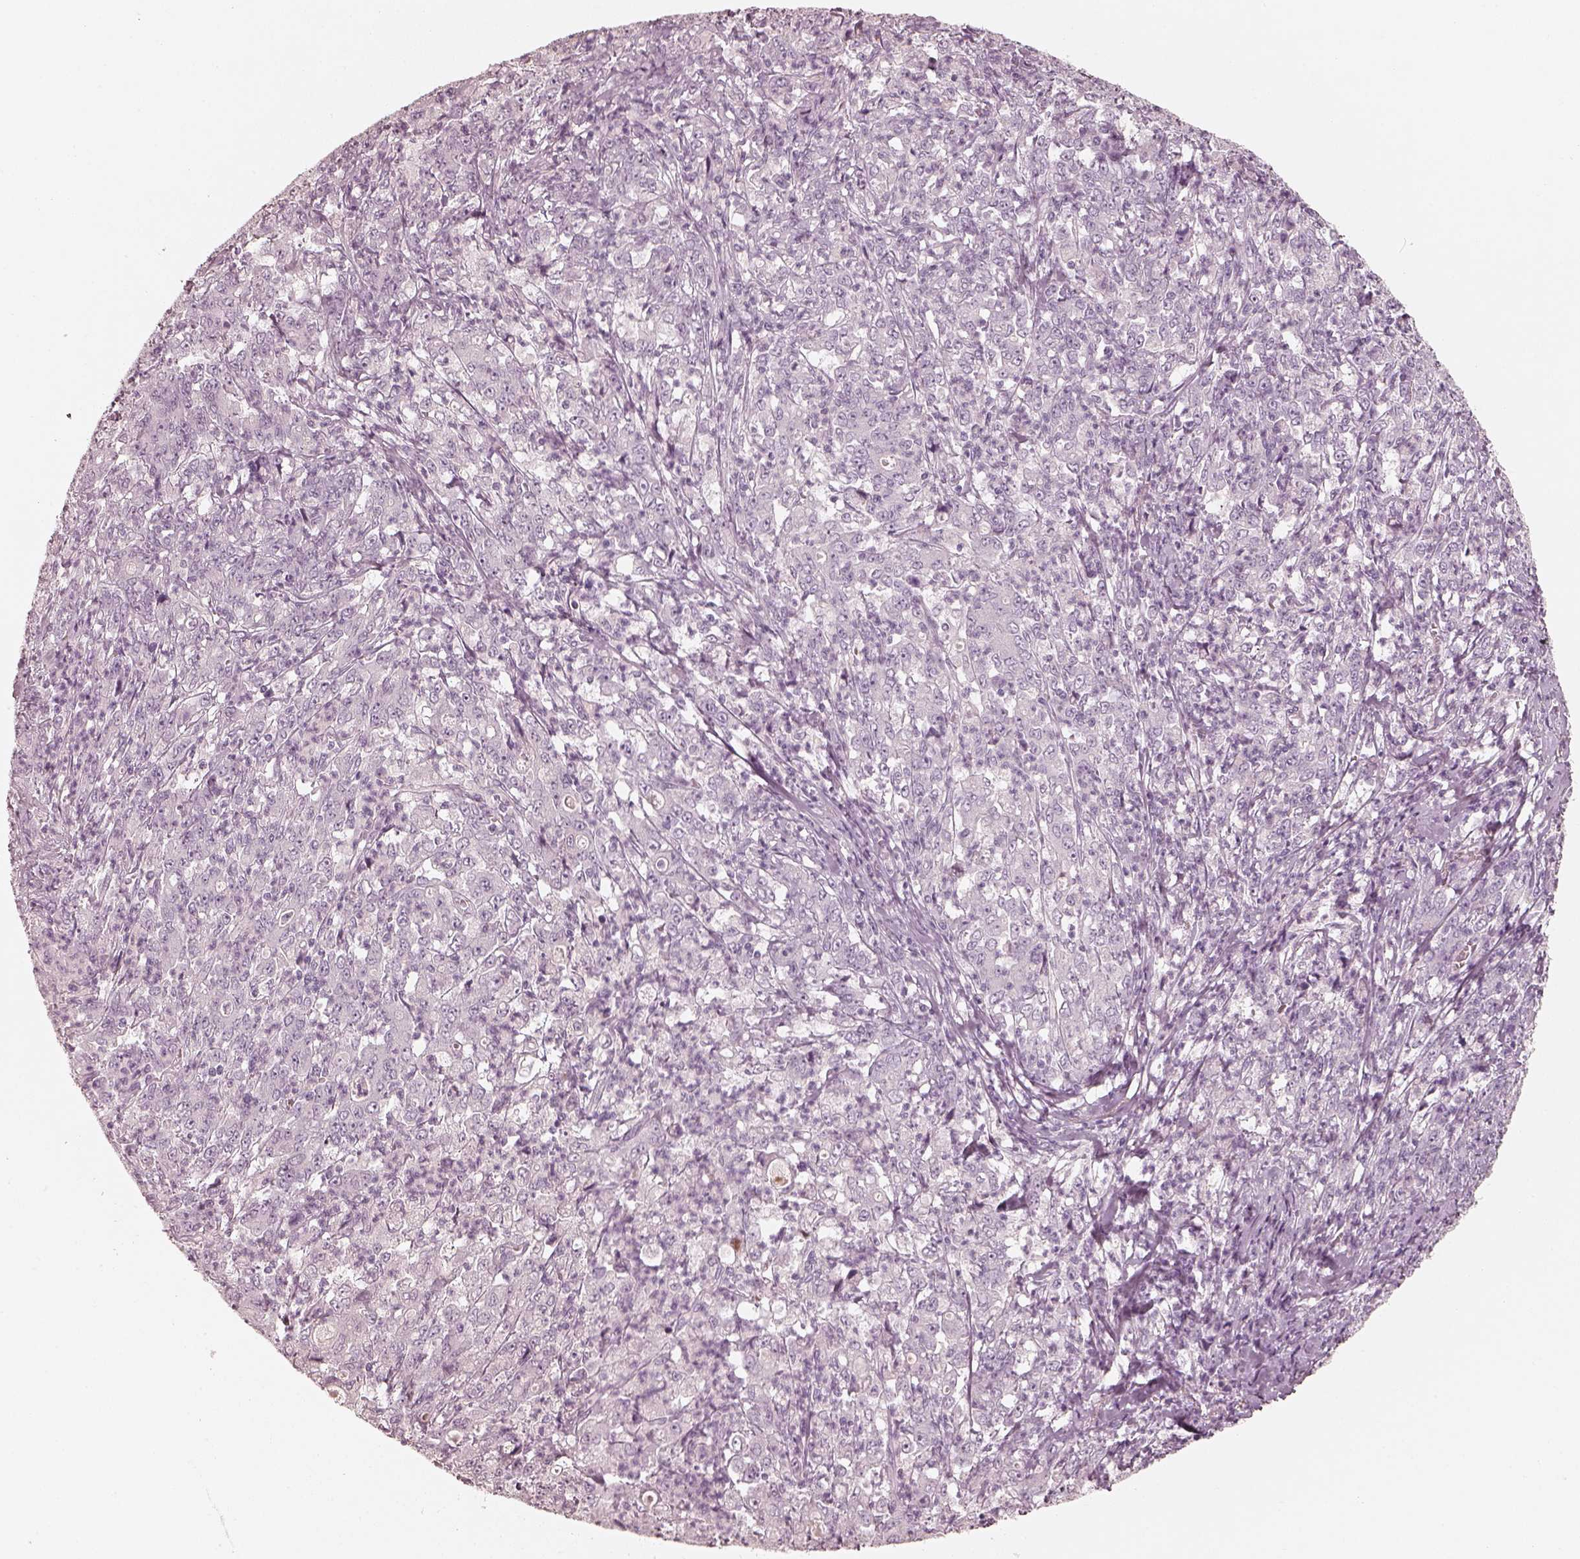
{"staining": {"intensity": "negative", "quantity": "none", "location": "none"}, "tissue": "stomach cancer", "cell_type": "Tumor cells", "image_type": "cancer", "snomed": [{"axis": "morphology", "description": "Adenocarcinoma, NOS"}, {"axis": "topography", "description": "Stomach, lower"}], "caption": "Tumor cells show no significant protein staining in adenocarcinoma (stomach).", "gene": "KRT82", "patient": {"sex": "female", "age": 71}}